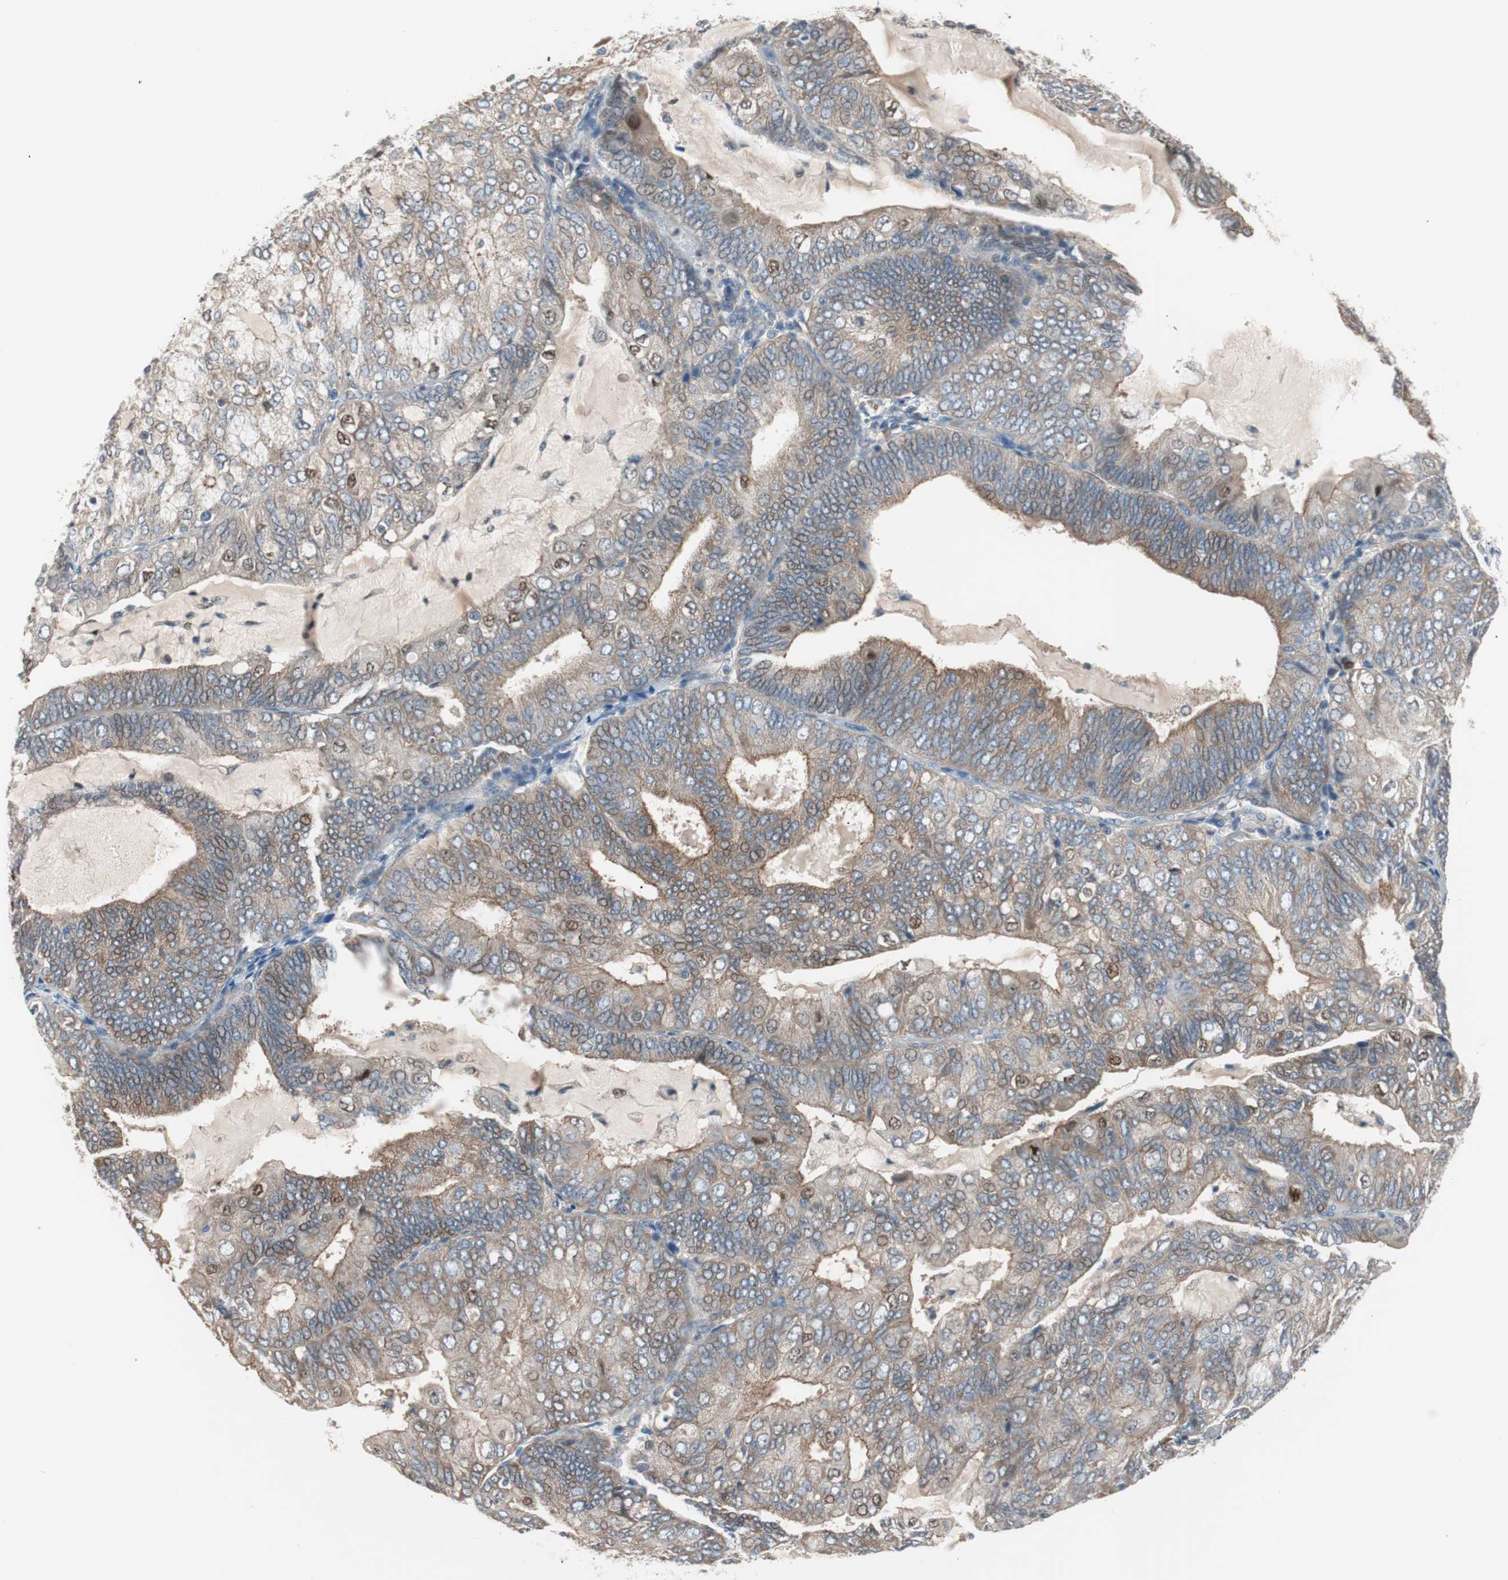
{"staining": {"intensity": "weak", "quantity": ">75%", "location": "cytoplasmic/membranous"}, "tissue": "endometrial cancer", "cell_type": "Tumor cells", "image_type": "cancer", "snomed": [{"axis": "morphology", "description": "Adenocarcinoma, NOS"}, {"axis": "topography", "description": "Endometrium"}], "caption": "An image of endometrial cancer stained for a protein displays weak cytoplasmic/membranous brown staining in tumor cells.", "gene": "PCK1", "patient": {"sex": "female", "age": 81}}